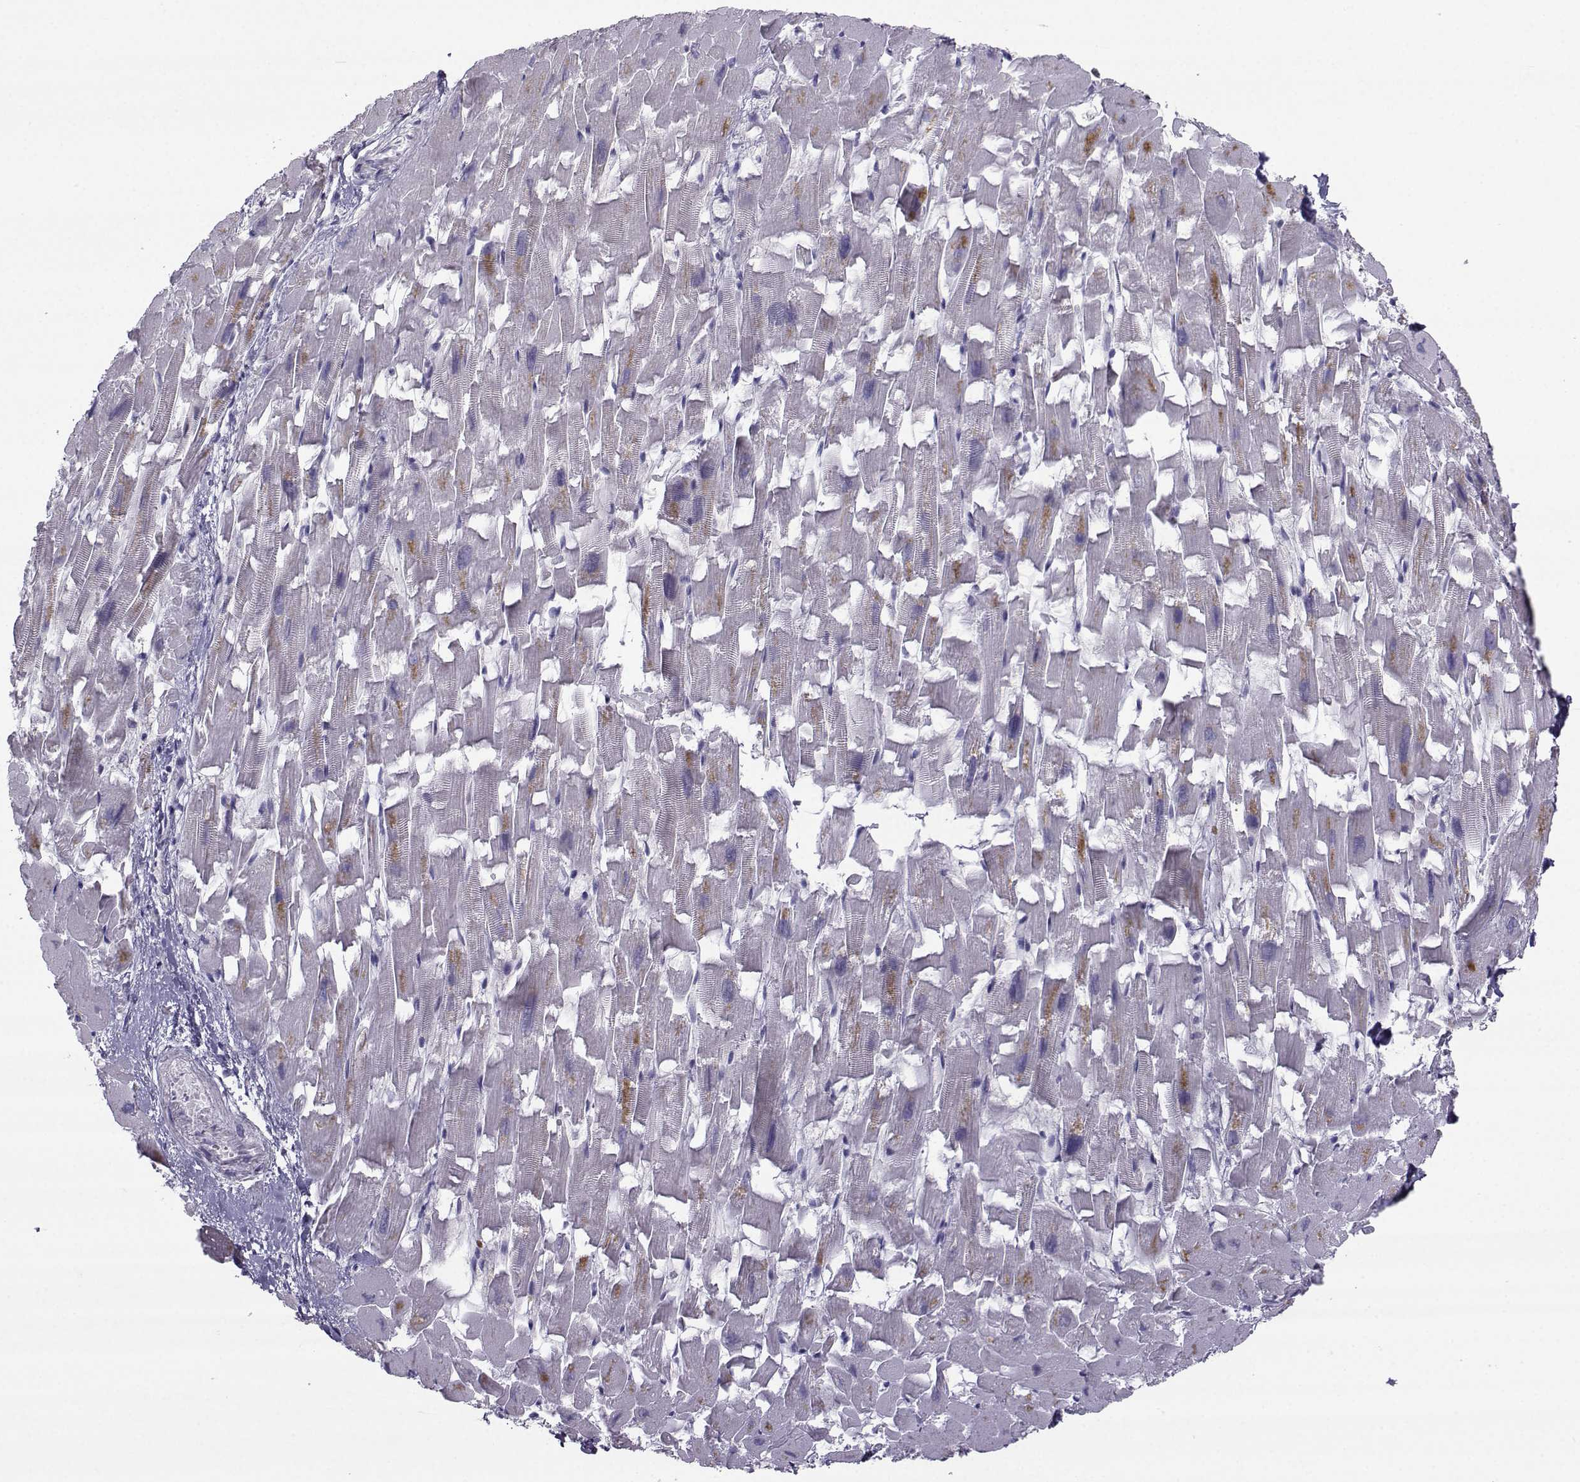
{"staining": {"intensity": "negative", "quantity": "none", "location": "none"}, "tissue": "heart muscle", "cell_type": "Cardiomyocytes", "image_type": "normal", "snomed": [{"axis": "morphology", "description": "Normal tissue, NOS"}, {"axis": "topography", "description": "Heart"}], "caption": "Image shows no protein staining in cardiomyocytes of normal heart muscle. (Stains: DAB immunohistochemistry with hematoxylin counter stain, Microscopy: brightfield microscopy at high magnification).", "gene": "ARMC2", "patient": {"sex": "female", "age": 64}}